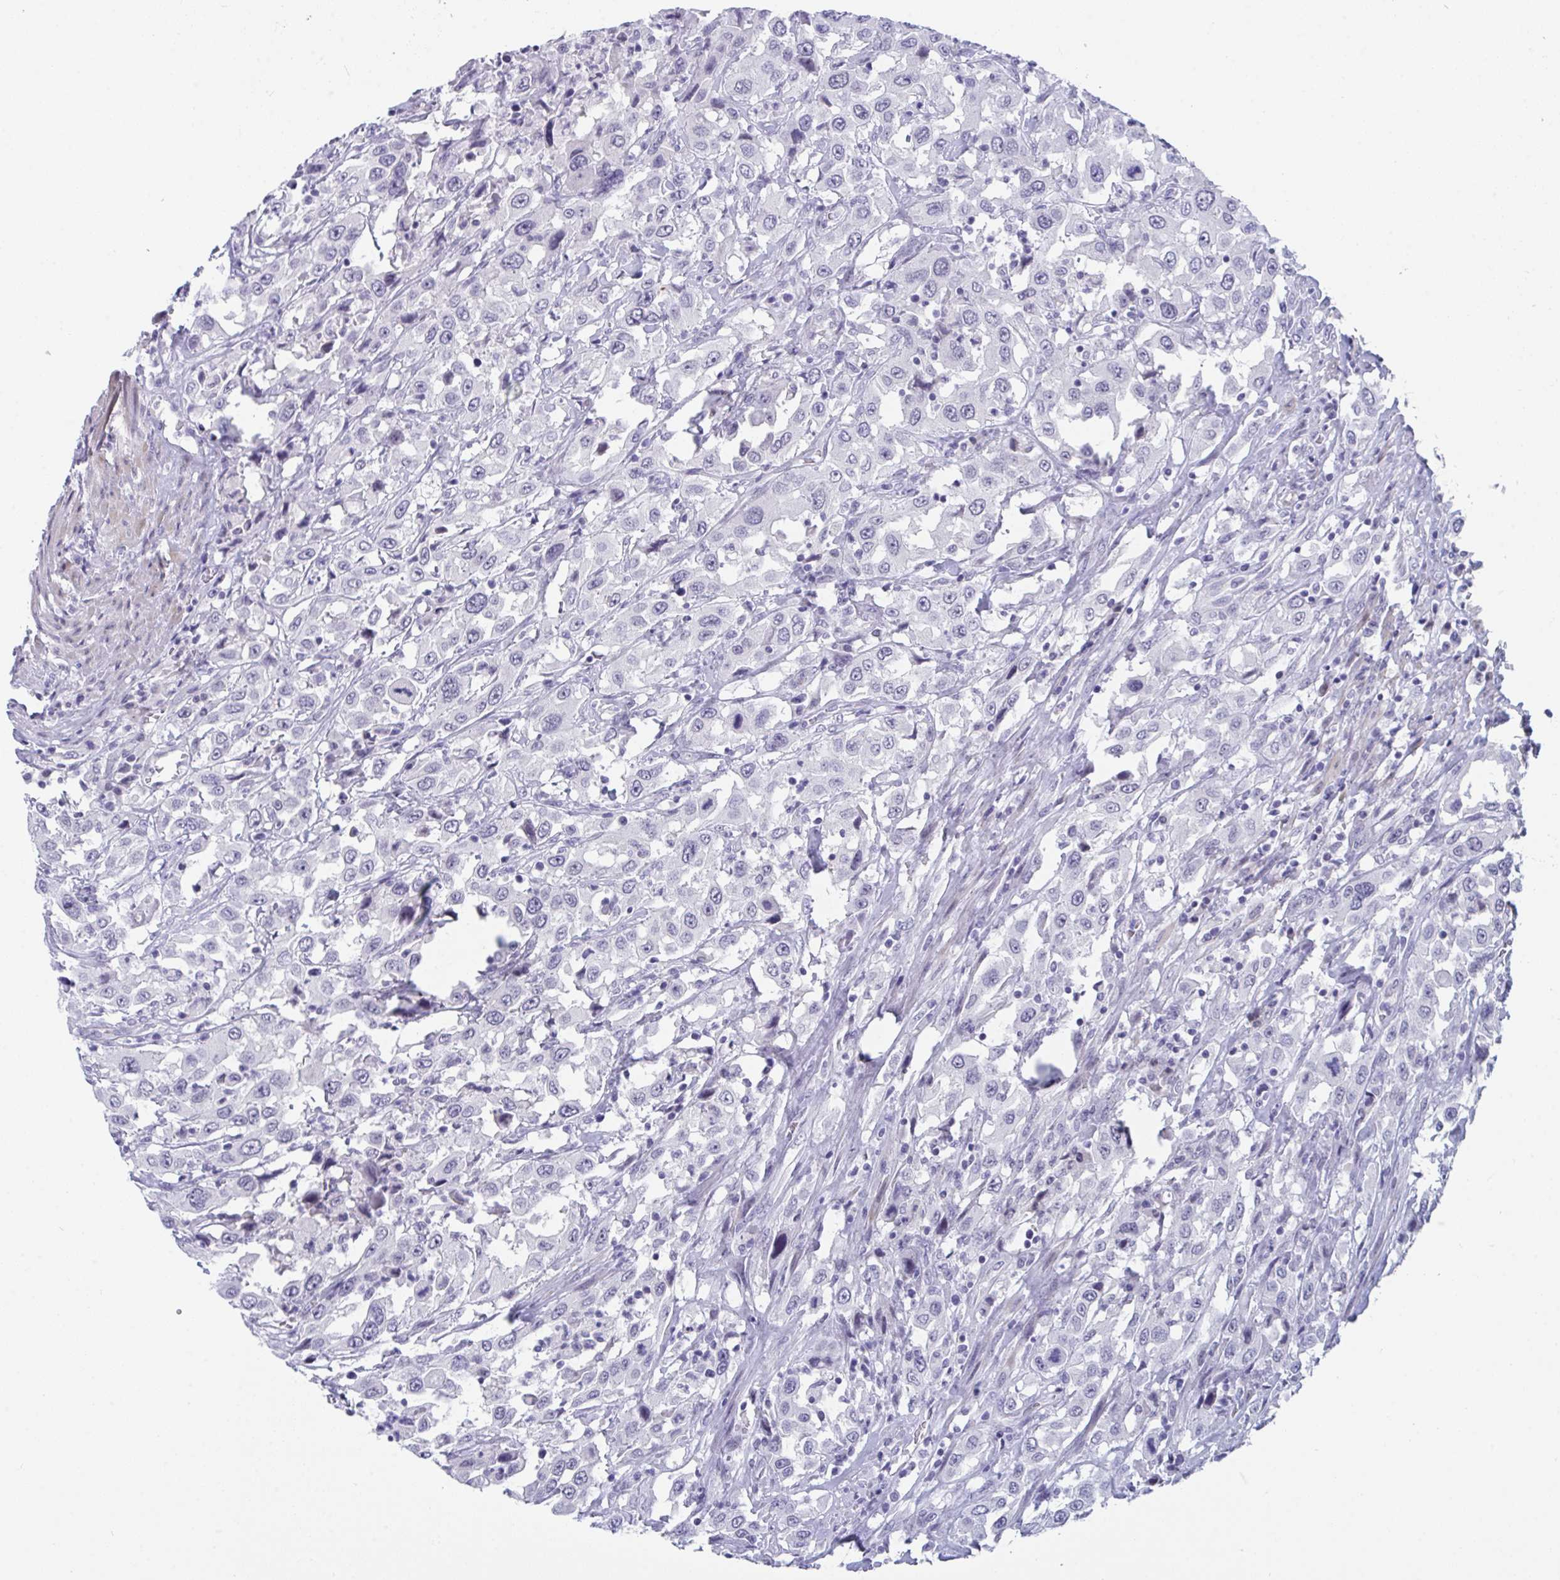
{"staining": {"intensity": "negative", "quantity": "none", "location": "none"}, "tissue": "urothelial cancer", "cell_type": "Tumor cells", "image_type": "cancer", "snomed": [{"axis": "morphology", "description": "Urothelial carcinoma, High grade"}, {"axis": "topography", "description": "Urinary bladder"}], "caption": "This image is of high-grade urothelial carcinoma stained with immunohistochemistry to label a protein in brown with the nuclei are counter-stained blue. There is no positivity in tumor cells.", "gene": "BMAL2", "patient": {"sex": "male", "age": 61}}